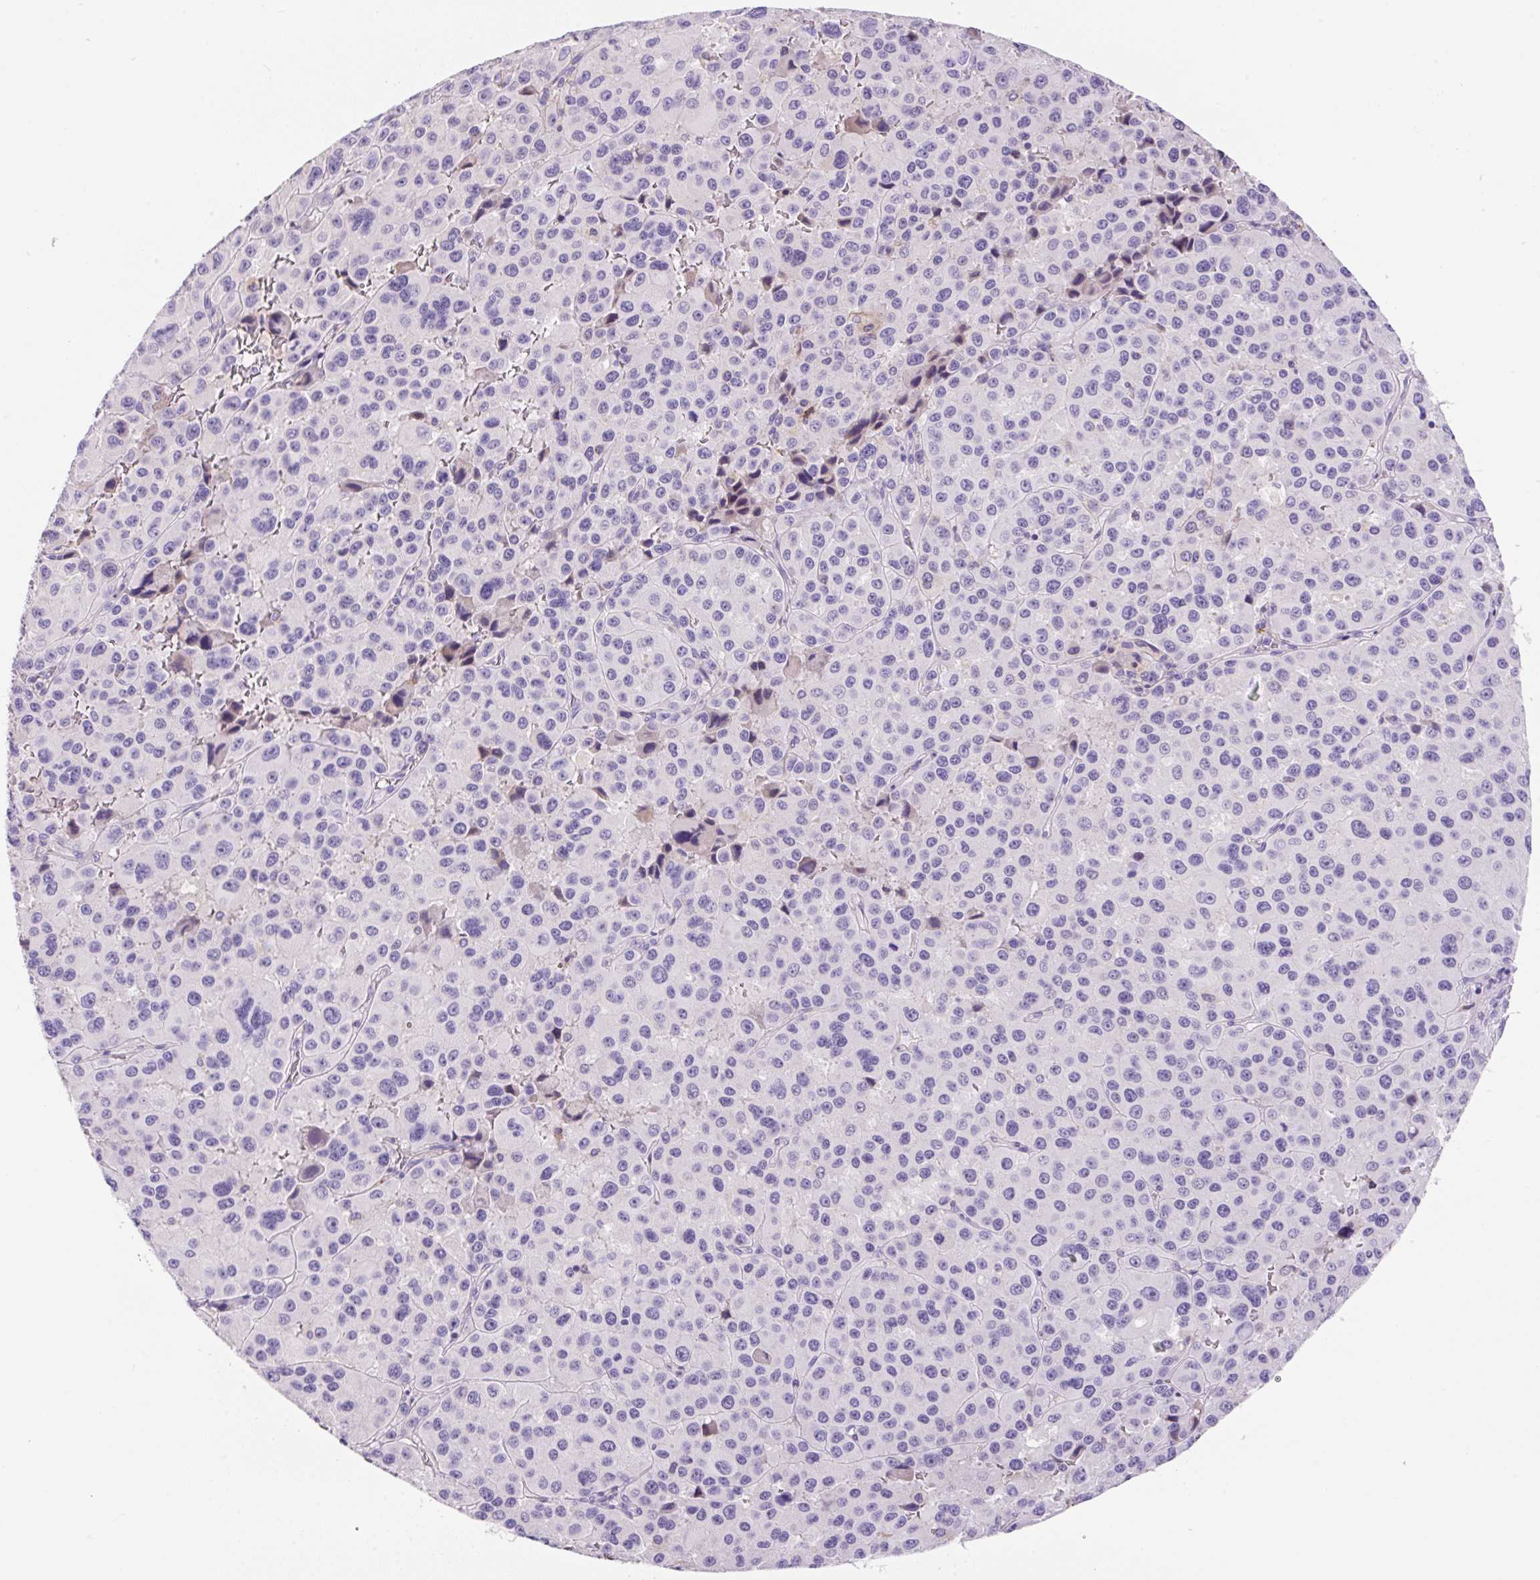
{"staining": {"intensity": "negative", "quantity": "none", "location": "none"}, "tissue": "melanoma", "cell_type": "Tumor cells", "image_type": "cancer", "snomed": [{"axis": "morphology", "description": "Malignant melanoma, Metastatic site"}, {"axis": "topography", "description": "Lymph node"}], "caption": "IHC of malignant melanoma (metastatic site) displays no expression in tumor cells.", "gene": "TDRD15", "patient": {"sex": "female", "age": 65}}